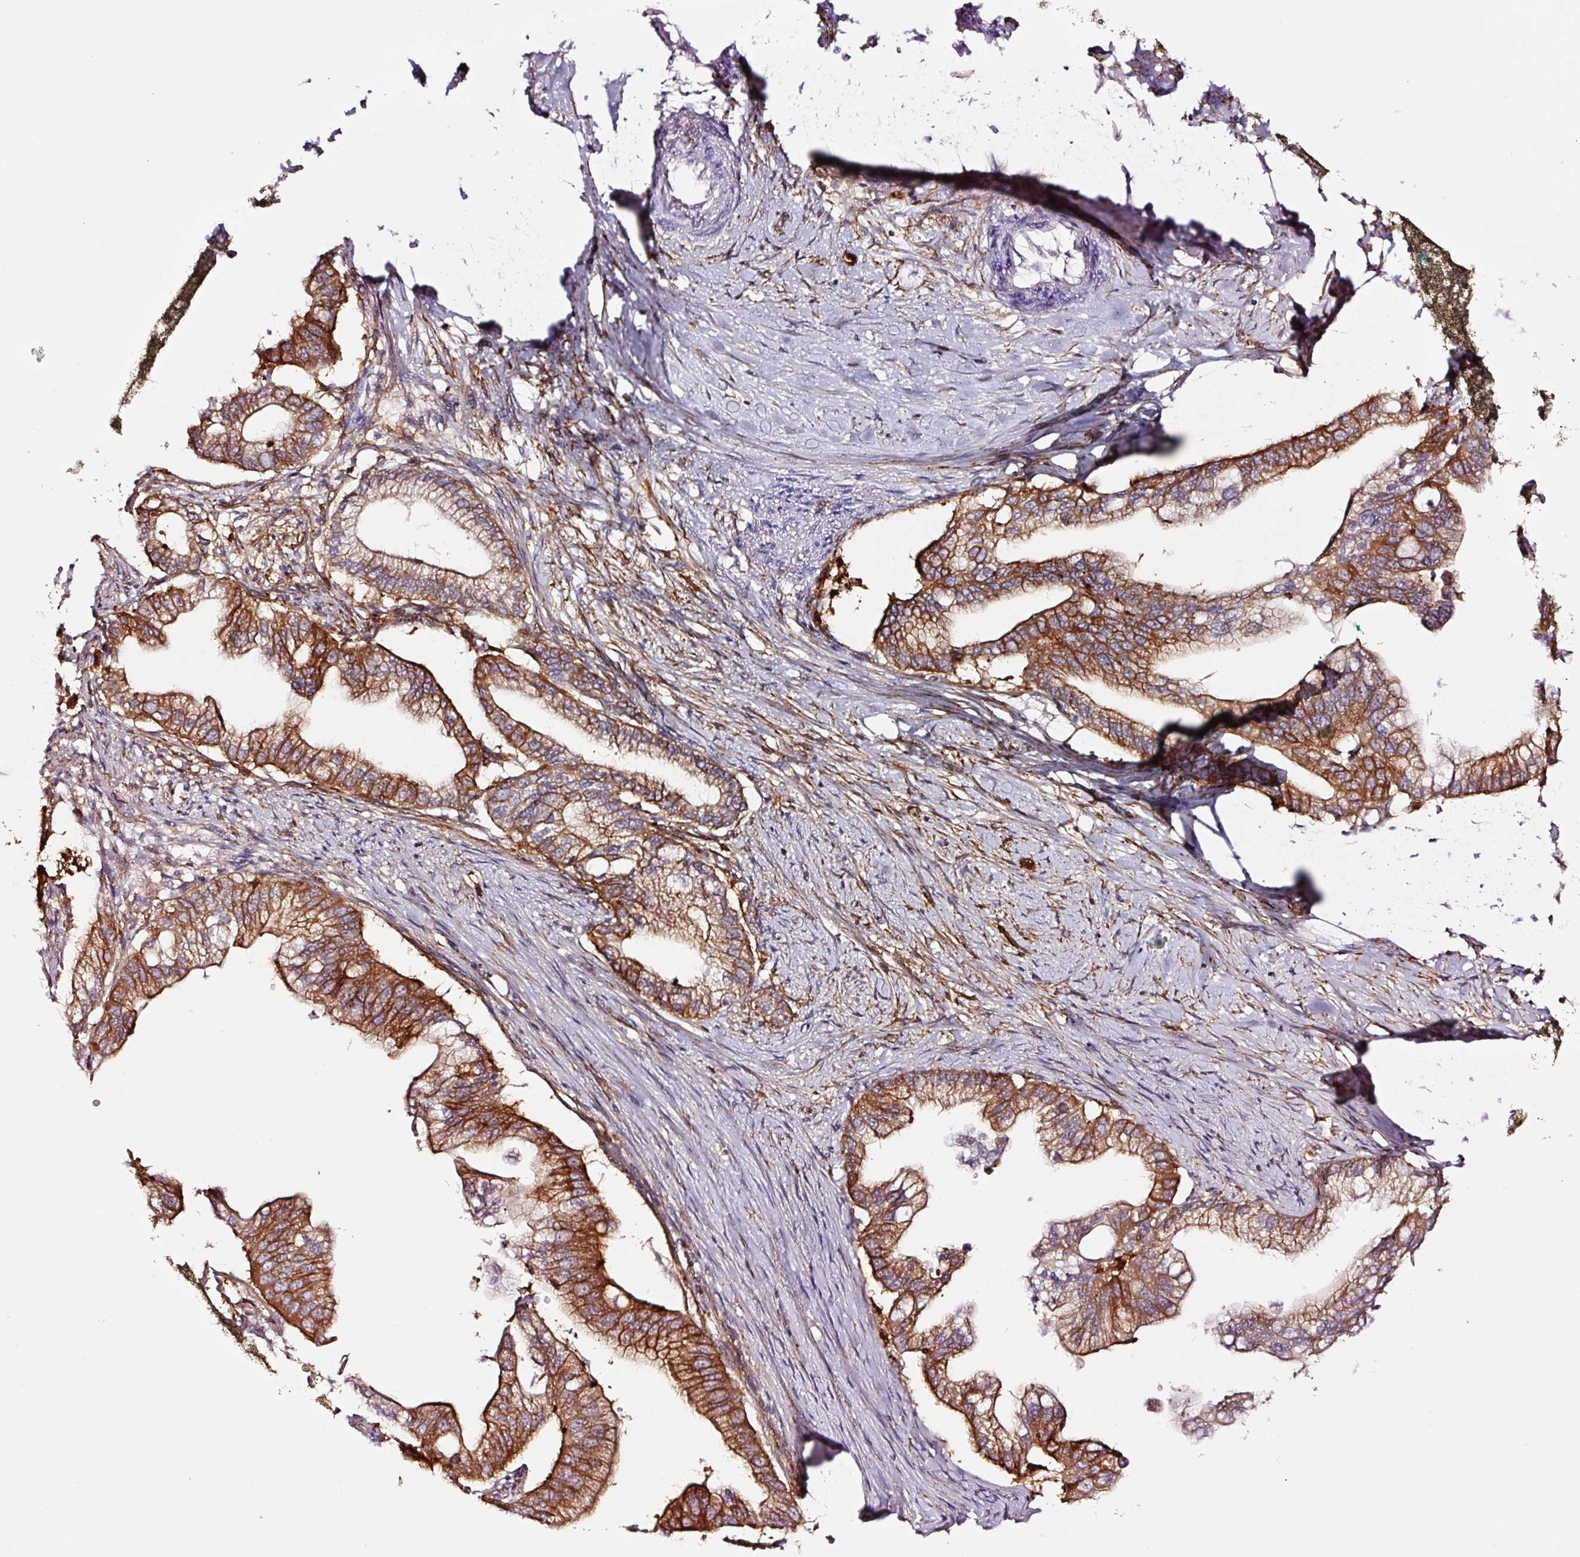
{"staining": {"intensity": "strong", "quantity": ">75%", "location": "cytoplasmic/membranous"}, "tissue": "pancreatic cancer", "cell_type": "Tumor cells", "image_type": "cancer", "snomed": [{"axis": "morphology", "description": "Adenocarcinoma, NOS"}, {"axis": "topography", "description": "Pancreas"}], "caption": "High-power microscopy captured an immunohistochemistry (IHC) histopathology image of adenocarcinoma (pancreatic), revealing strong cytoplasmic/membranous positivity in about >75% of tumor cells. The staining was performed using DAB, with brown indicating positive protein expression. Nuclei are stained blue with hematoxylin.", "gene": "ADD3", "patient": {"sex": "male", "age": 70}}